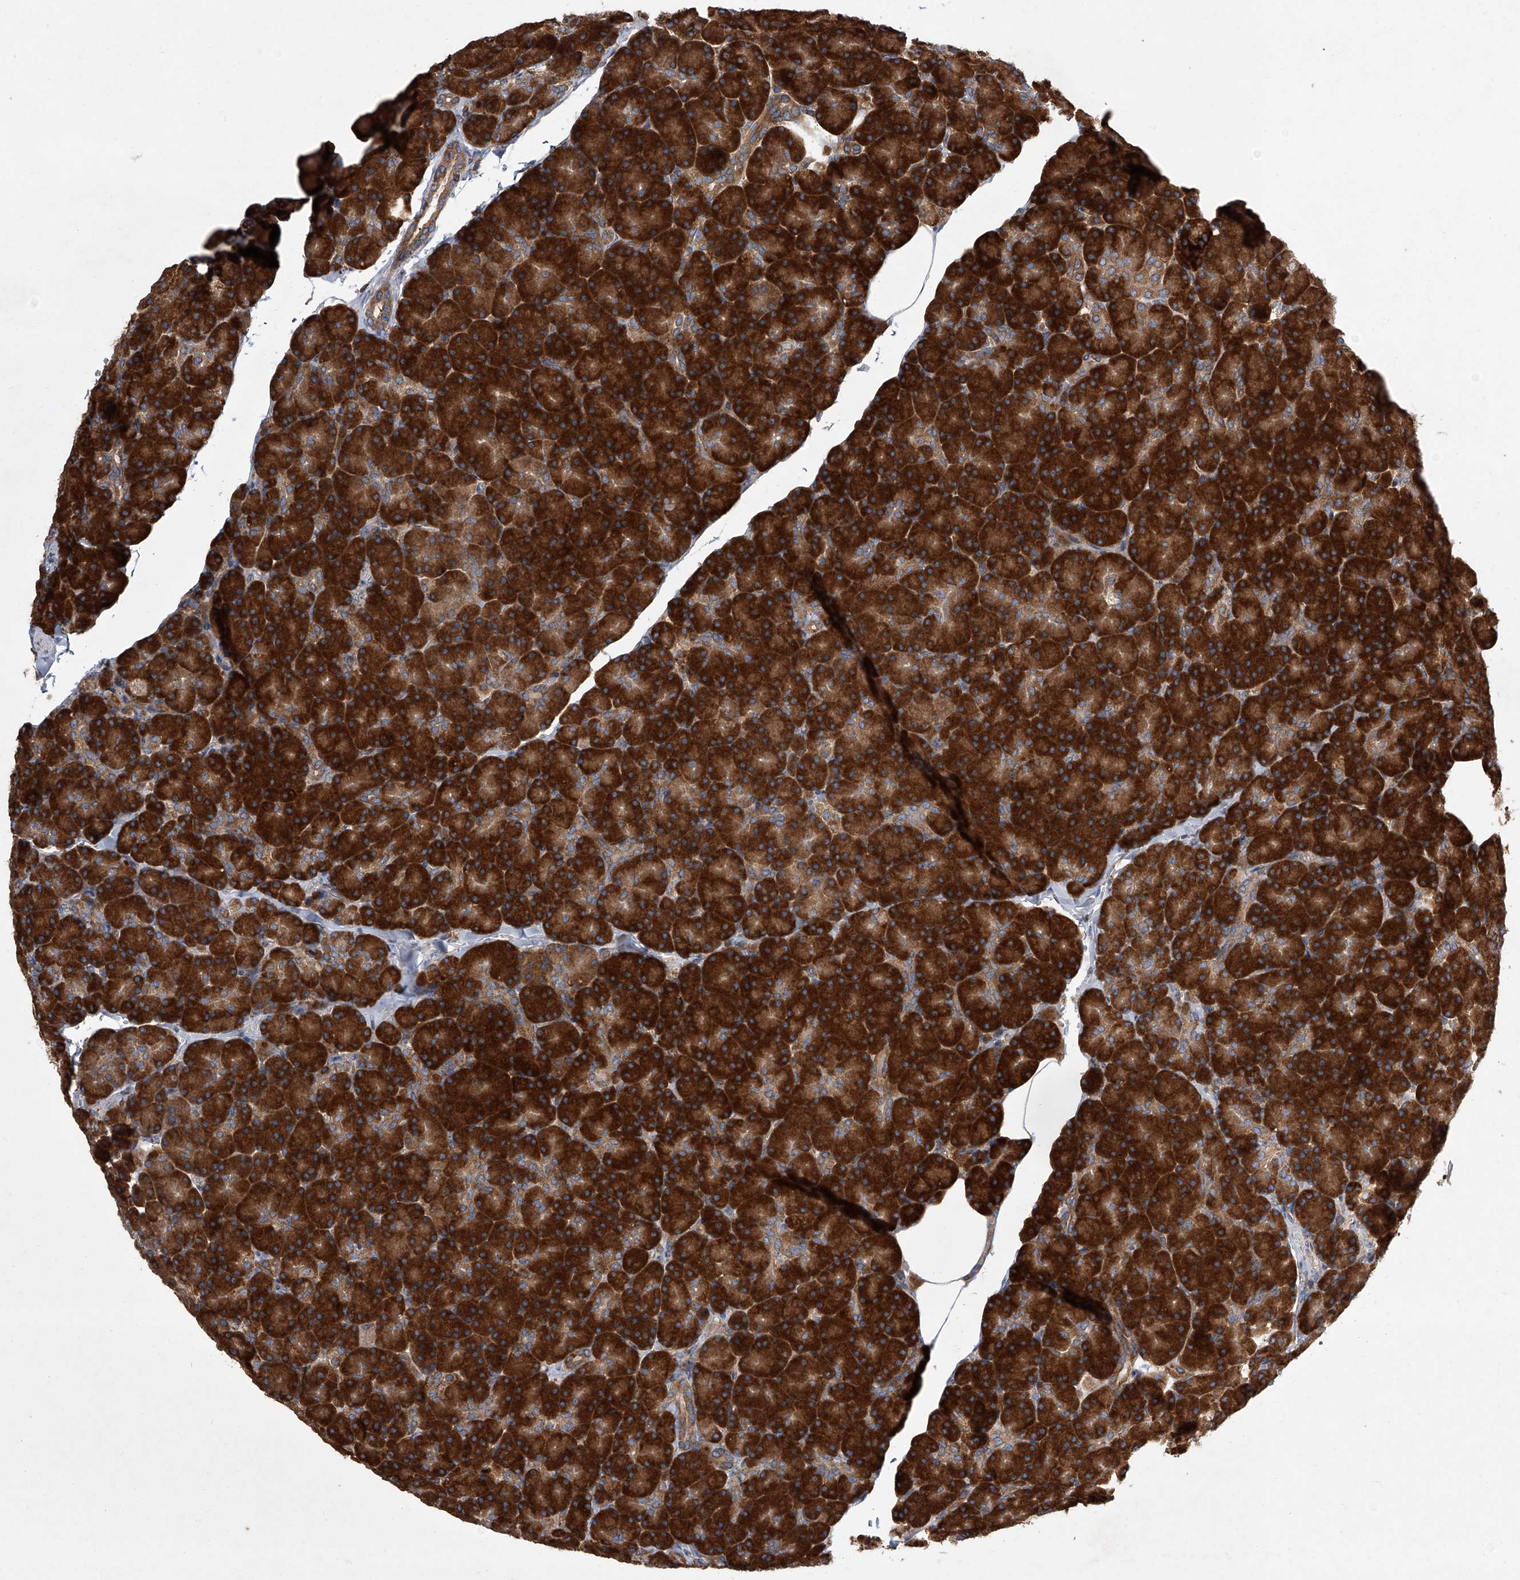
{"staining": {"intensity": "strong", "quantity": ">75%", "location": "cytoplasmic/membranous"}, "tissue": "pancreas", "cell_type": "Exocrine glandular cells", "image_type": "normal", "snomed": [{"axis": "morphology", "description": "Normal tissue, NOS"}, {"axis": "topography", "description": "Pancreas"}], "caption": "High-power microscopy captured an immunohistochemistry micrograph of normal pancreas, revealing strong cytoplasmic/membranous positivity in approximately >75% of exocrine glandular cells. (IHC, brightfield microscopy, high magnification).", "gene": "EIF2S2", "patient": {"sex": "female", "age": 43}}